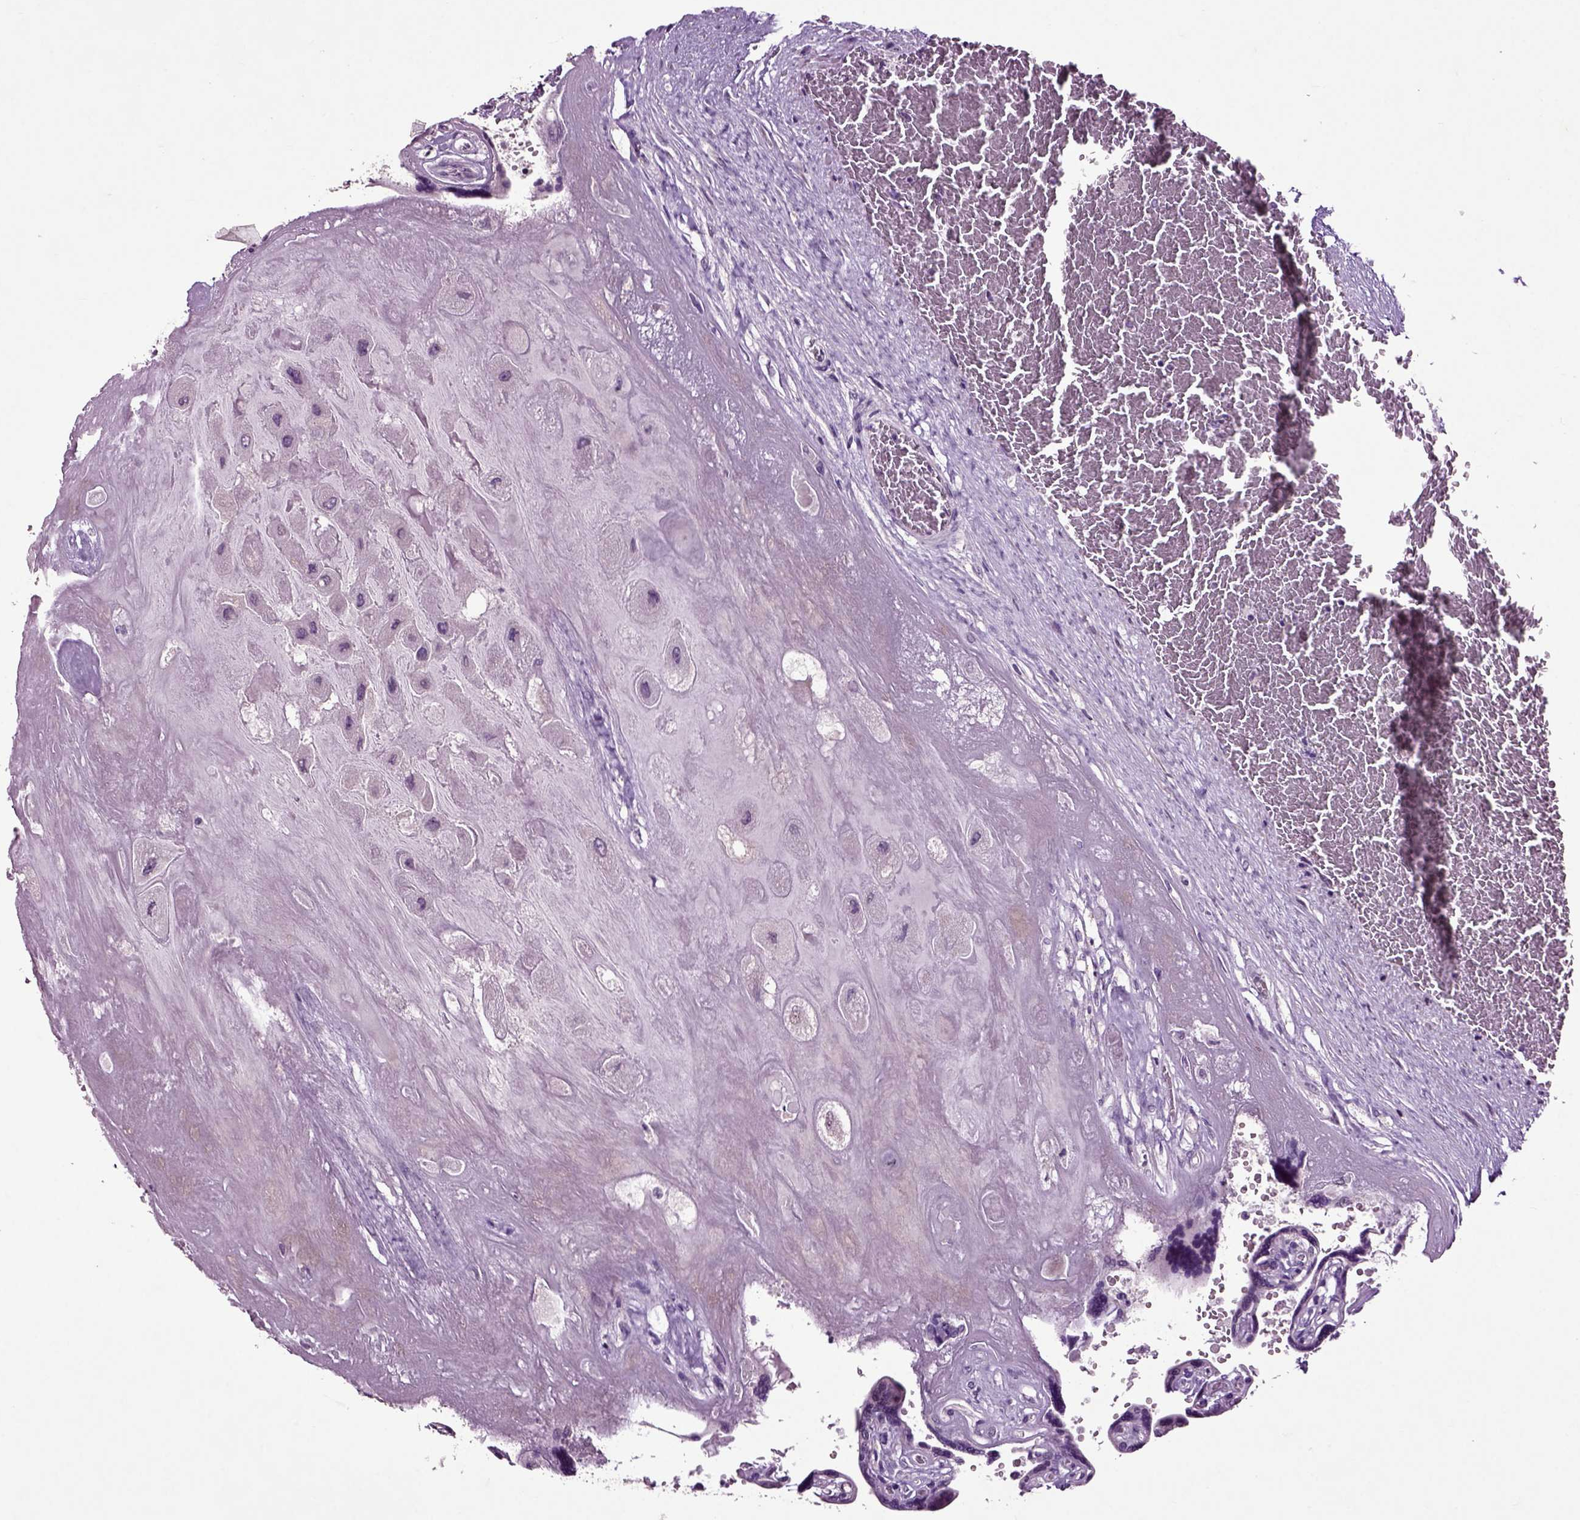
{"staining": {"intensity": "negative", "quantity": "none", "location": "none"}, "tissue": "placenta", "cell_type": "Decidual cells", "image_type": "normal", "snomed": [{"axis": "morphology", "description": "Normal tissue, NOS"}, {"axis": "topography", "description": "Placenta"}], "caption": "Immunohistochemical staining of benign human placenta displays no significant expression in decidual cells. (DAB immunohistochemistry (IHC) with hematoxylin counter stain).", "gene": "CRHR1", "patient": {"sex": "female", "age": 32}}